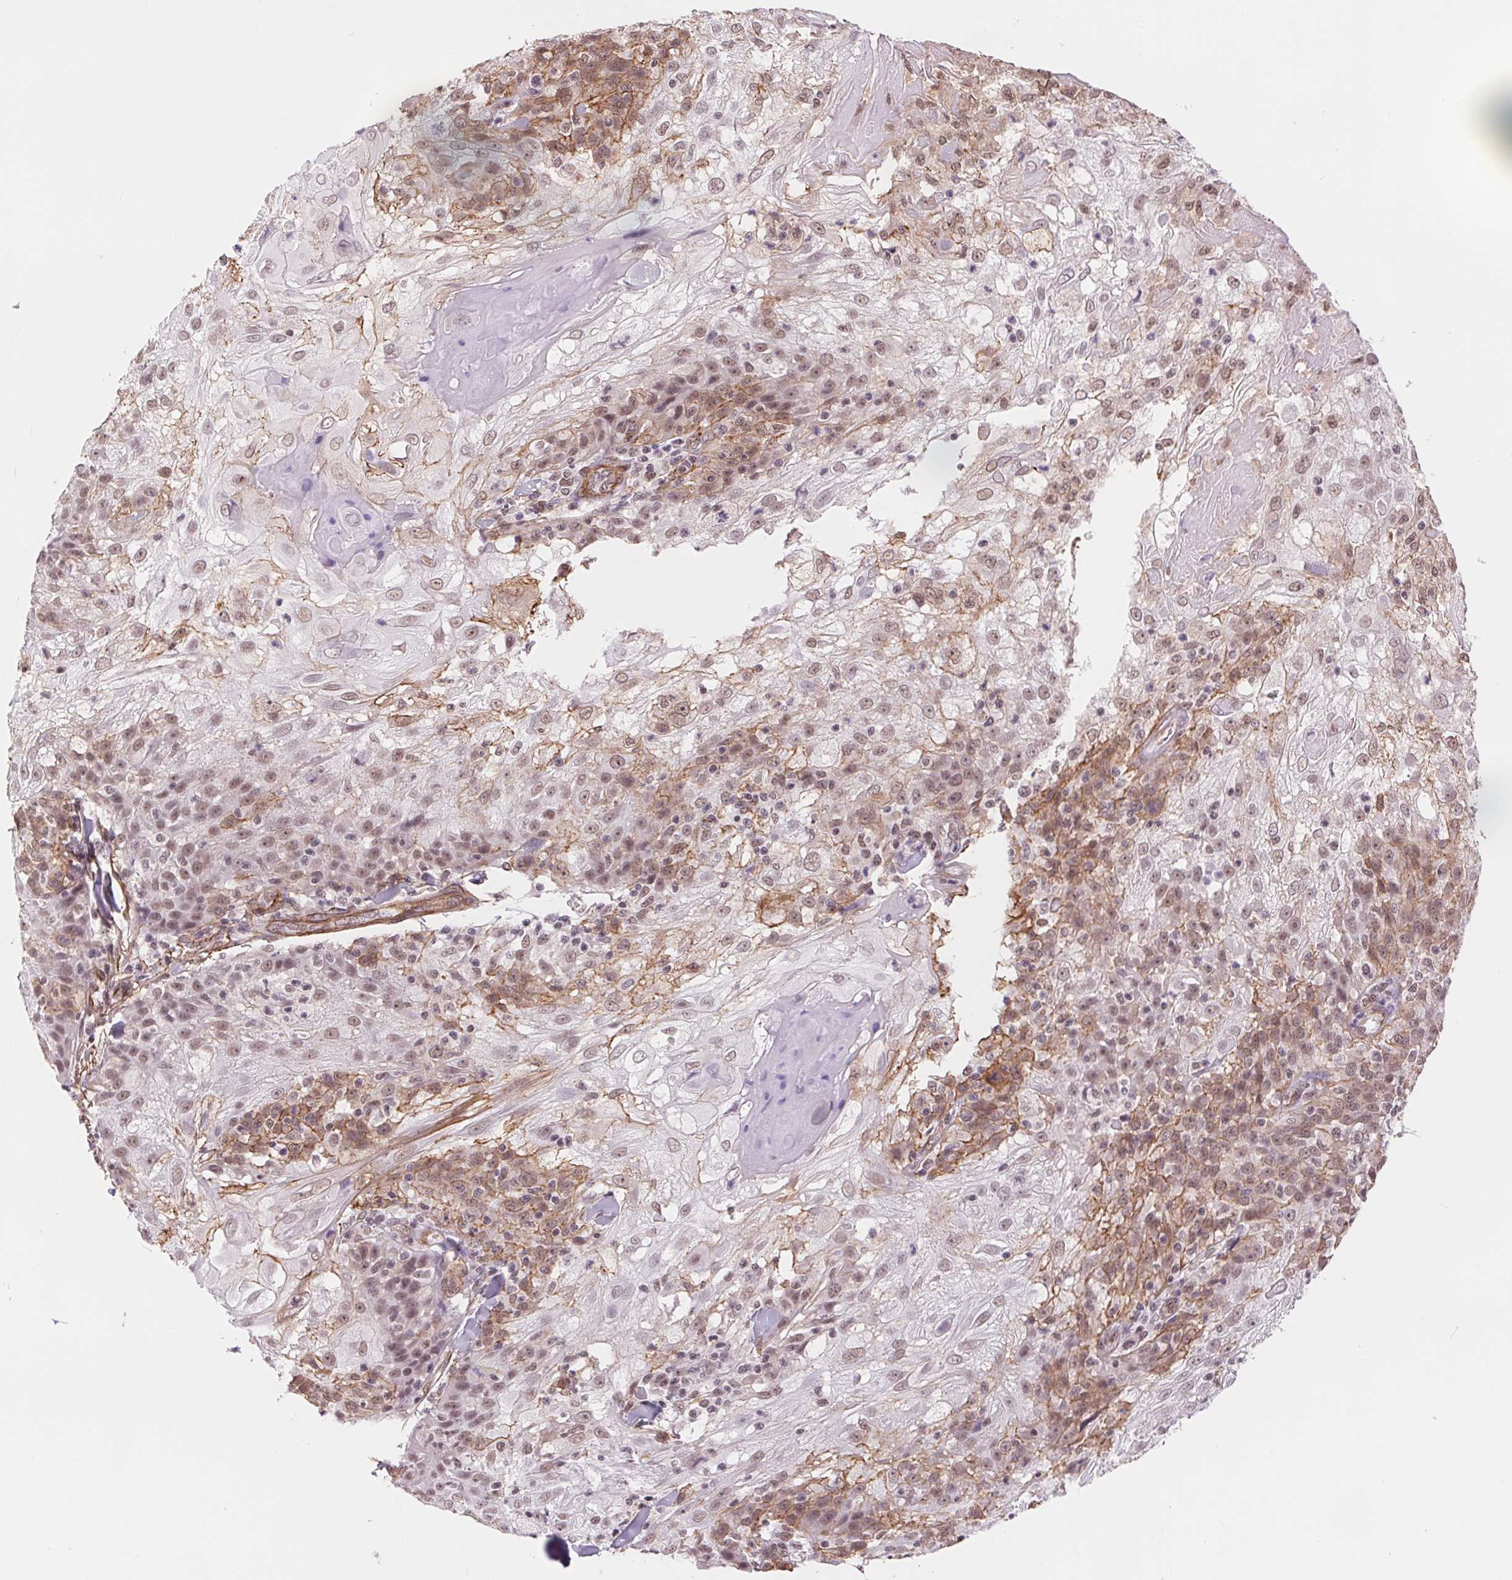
{"staining": {"intensity": "moderate", "quantity": ">75%", "location": "cytoplasmic/membranous,nuclear"}, "tissue": "skin cancer", "cell_type": "Tumor cells", "image_type": "cancer", "snomed": [{"axis": "morphology", "description": "Normal tissue, NOS"}, {"axis": "morphology", "description": "Squamous cell carcinoma, NOS"}, {"axis": "topography", "description": "Skin"}], "caption": "This is a photomicrograph of immunohistochemistry (IHC) staining of skin cancer, which shows moderate staining in the cytoplasmic/membranous and nuclear of tumor cells.", "gene": "BCAT1", "patient": {"sex": "female", "age": 83}}